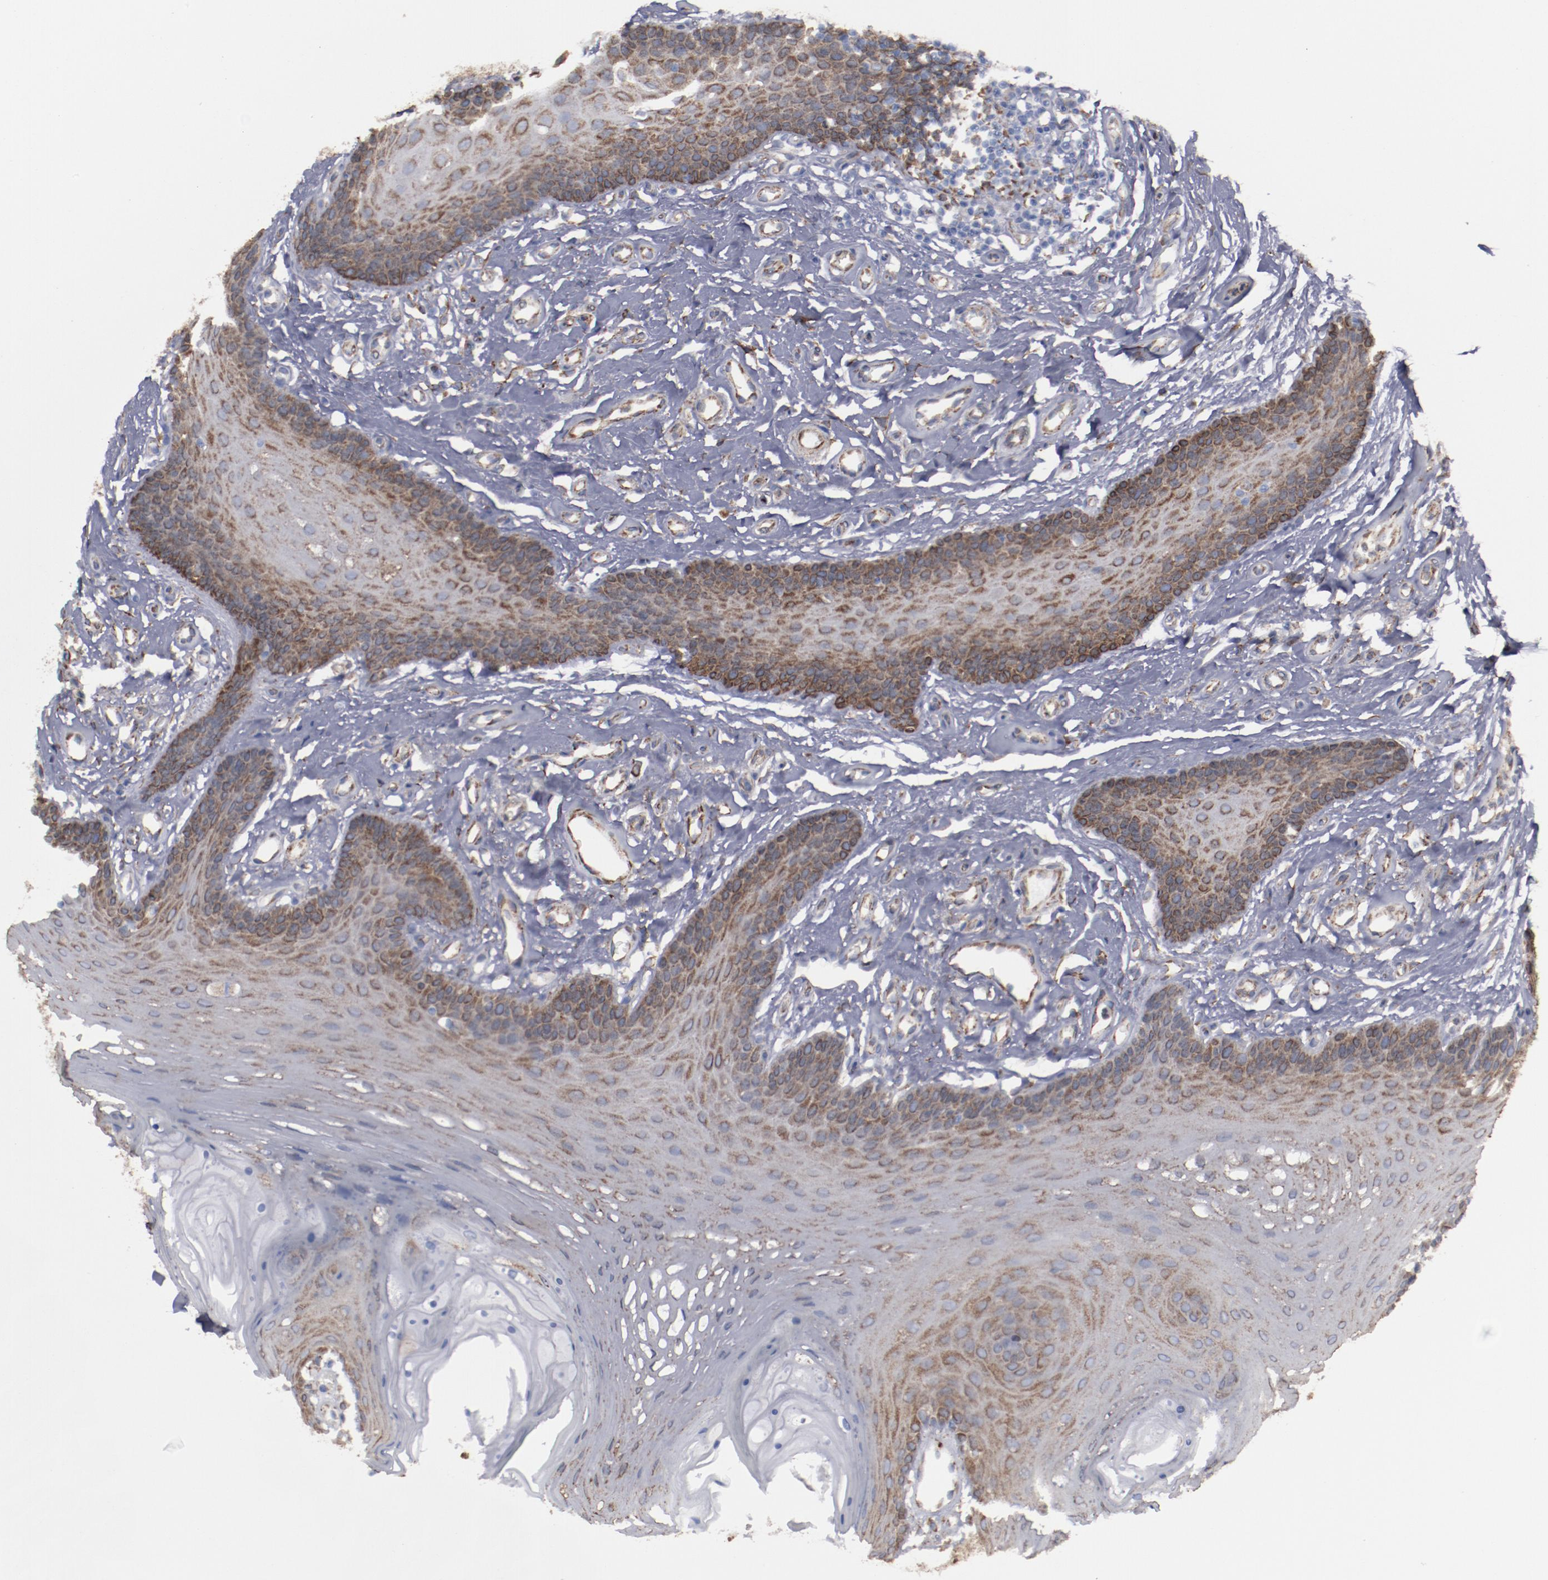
{"staining": {"intensity": "weak", "quantity": "25%-75%", "location": "cytoplasmic/membranous"}, "tissue": "oral mucosa", "cell_type": "Squamous epithelial cells", "image_type": "normal", "snomed": [{"axis": "morphology", "description": "Normal tissue, NOS"}, {"axis": "topography", "description": "Oral tissue"}], "caption": "Protein analysis of unremarkable oral mucosa displays weak cytoplasmic/membranous positivity in approximately 25%-75% of squamous epithelial cells.", "gene": "ERLIN2", "patient": {"sex": "male", "age": 62}}